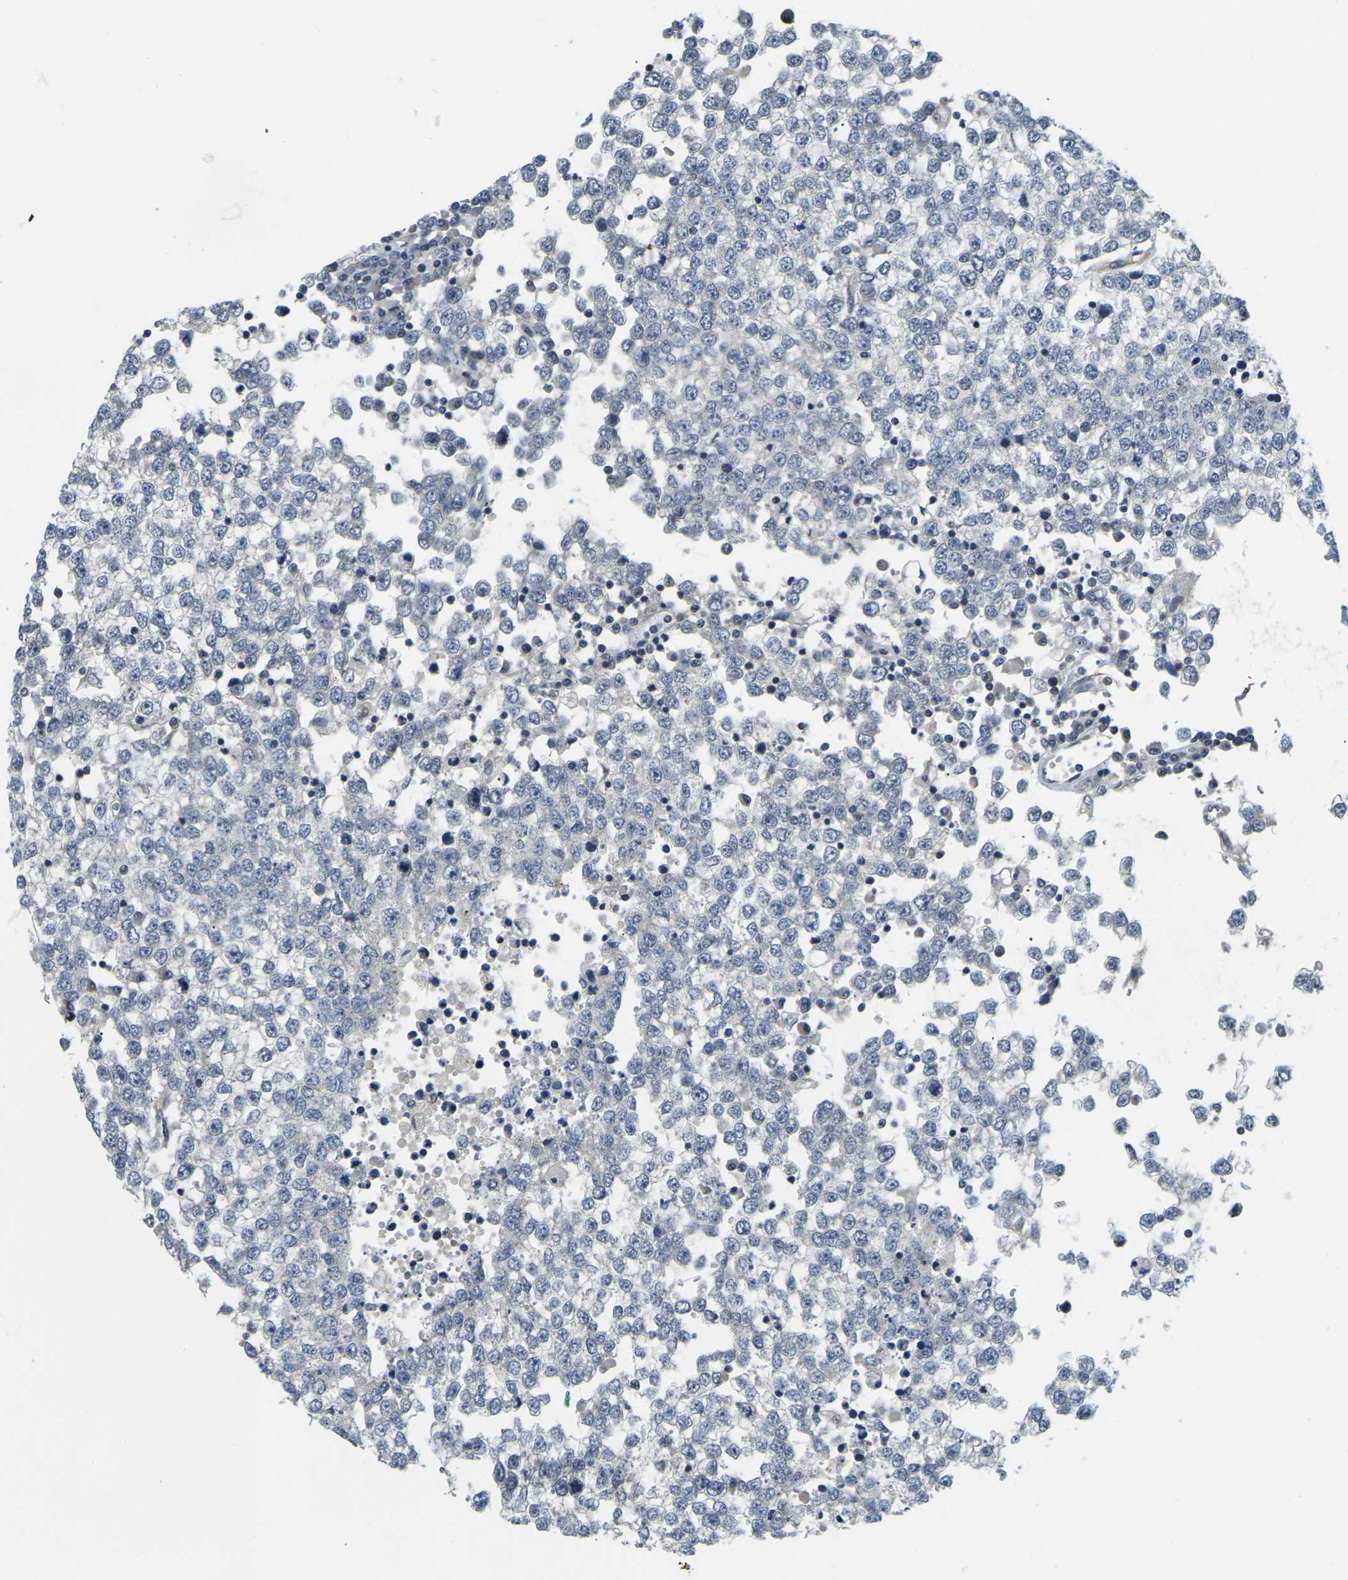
{"staining": {"intensity": "negative", "quantity": "none", "location": "none"}, "tissue": "testis cancer", "cell_type": "Tumor cells", "image_type": "cancer", "snomed": [{"axis": "morphology", "description": "Seminoma, NOS"}, {"axis": "topography", "description": "Testis"}], "caption": "Histopathology image shows no protein positivity in tumor cells of testis seminoma tissue.", "gene": "AHNAK", "patient": {"sex": "male", "age": 65}}